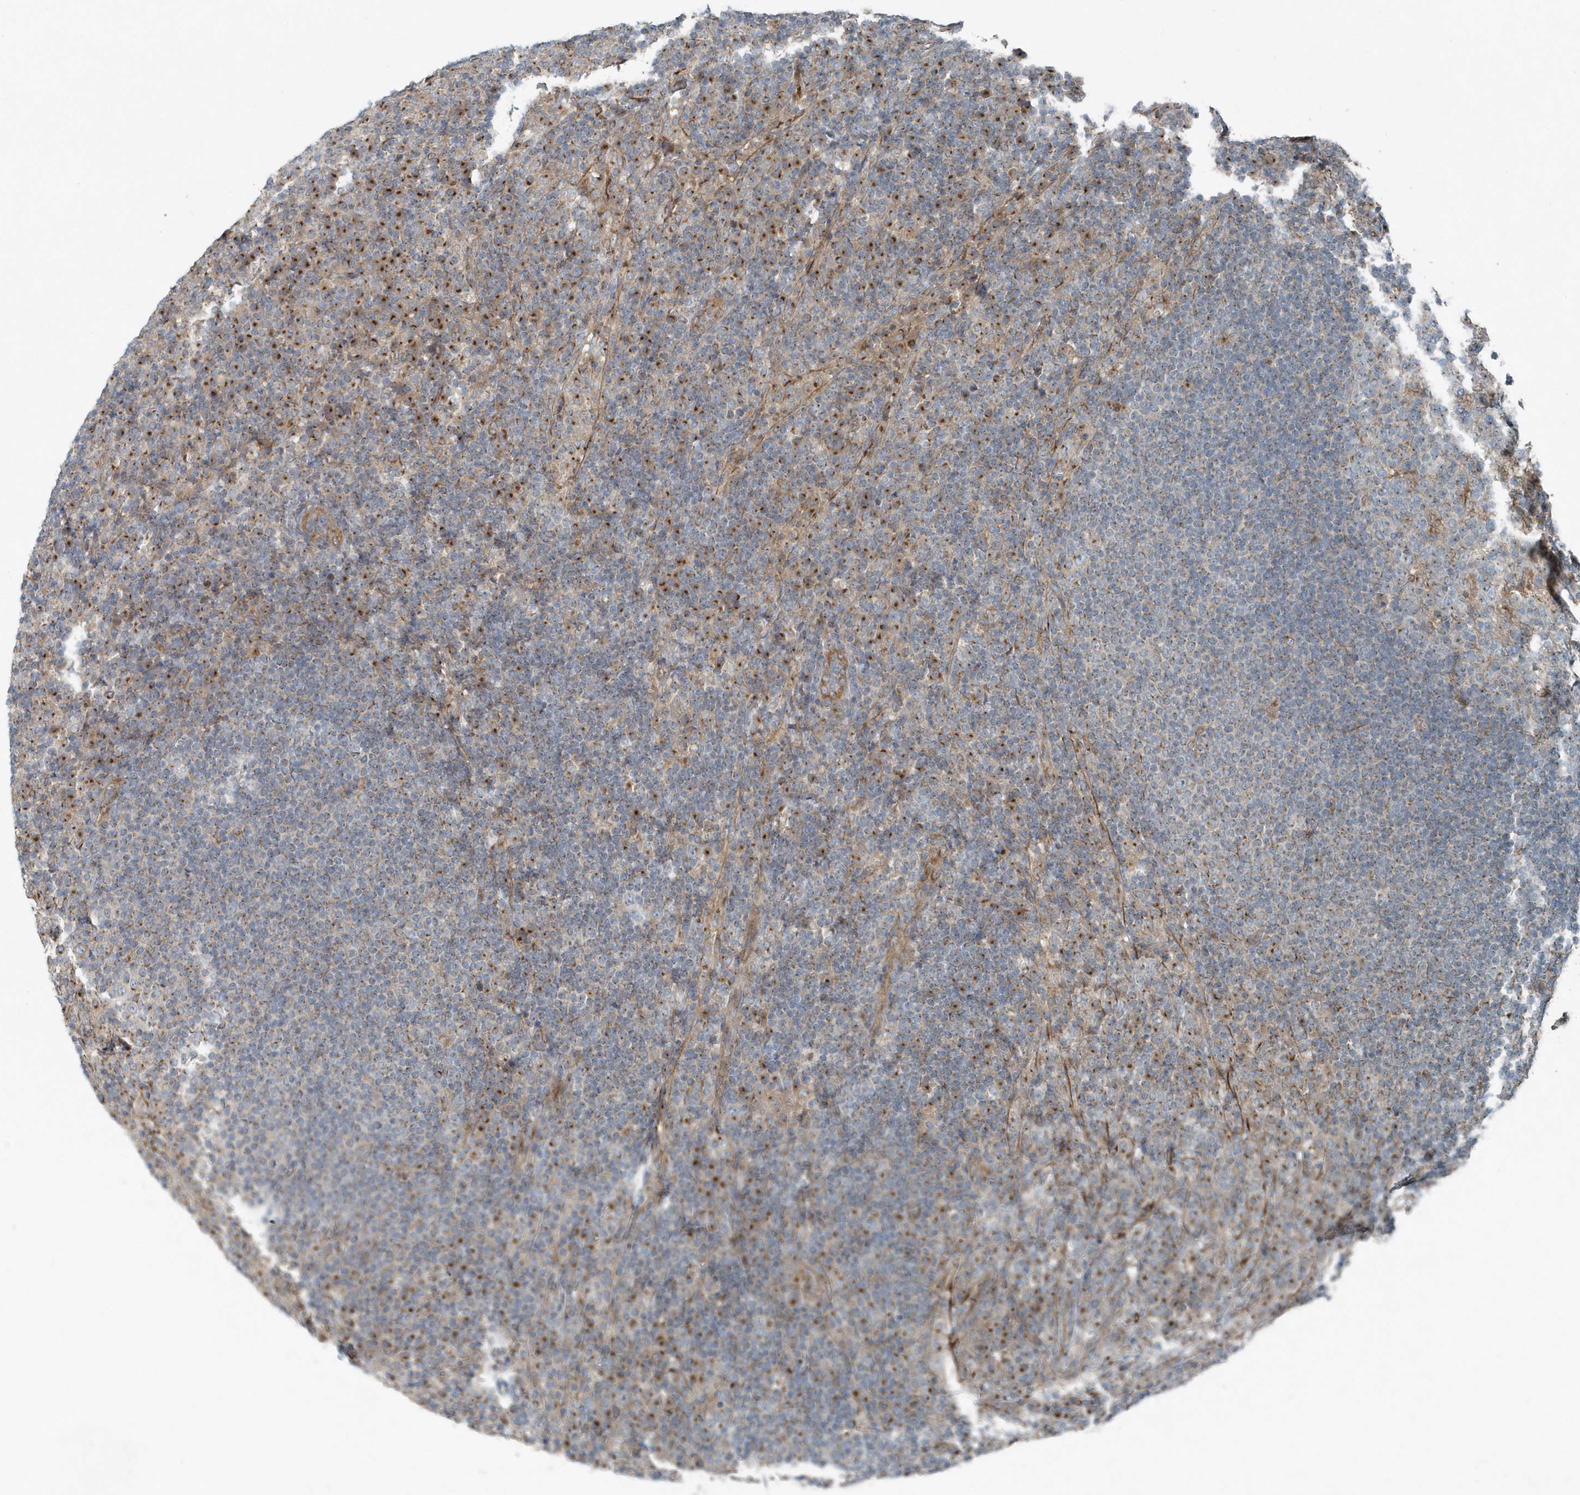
{"staining": {"intensity": "moderate", "quantity": "25%-75%", "location": "cytoplasmic/membranous"}, "tissue": "lymph node", "cell_type": "Germinal center cells", "image_type": "normal", "snomed": [{"axis": "morphology", "description": "Normal tissue, NOS"}, {"axis": "topography", "description": "Lymph node"}], "caption": "Lymph node stained with DAB (3,3'-diaminobenzidine) immunohistochemistry demonstrates medium levels of moderate cytoplasmic/membranous staining in approximately 25%-75% of germinal center cells.", "gene": "GCC2", "patient": {"sex": "female", "age": 53}}